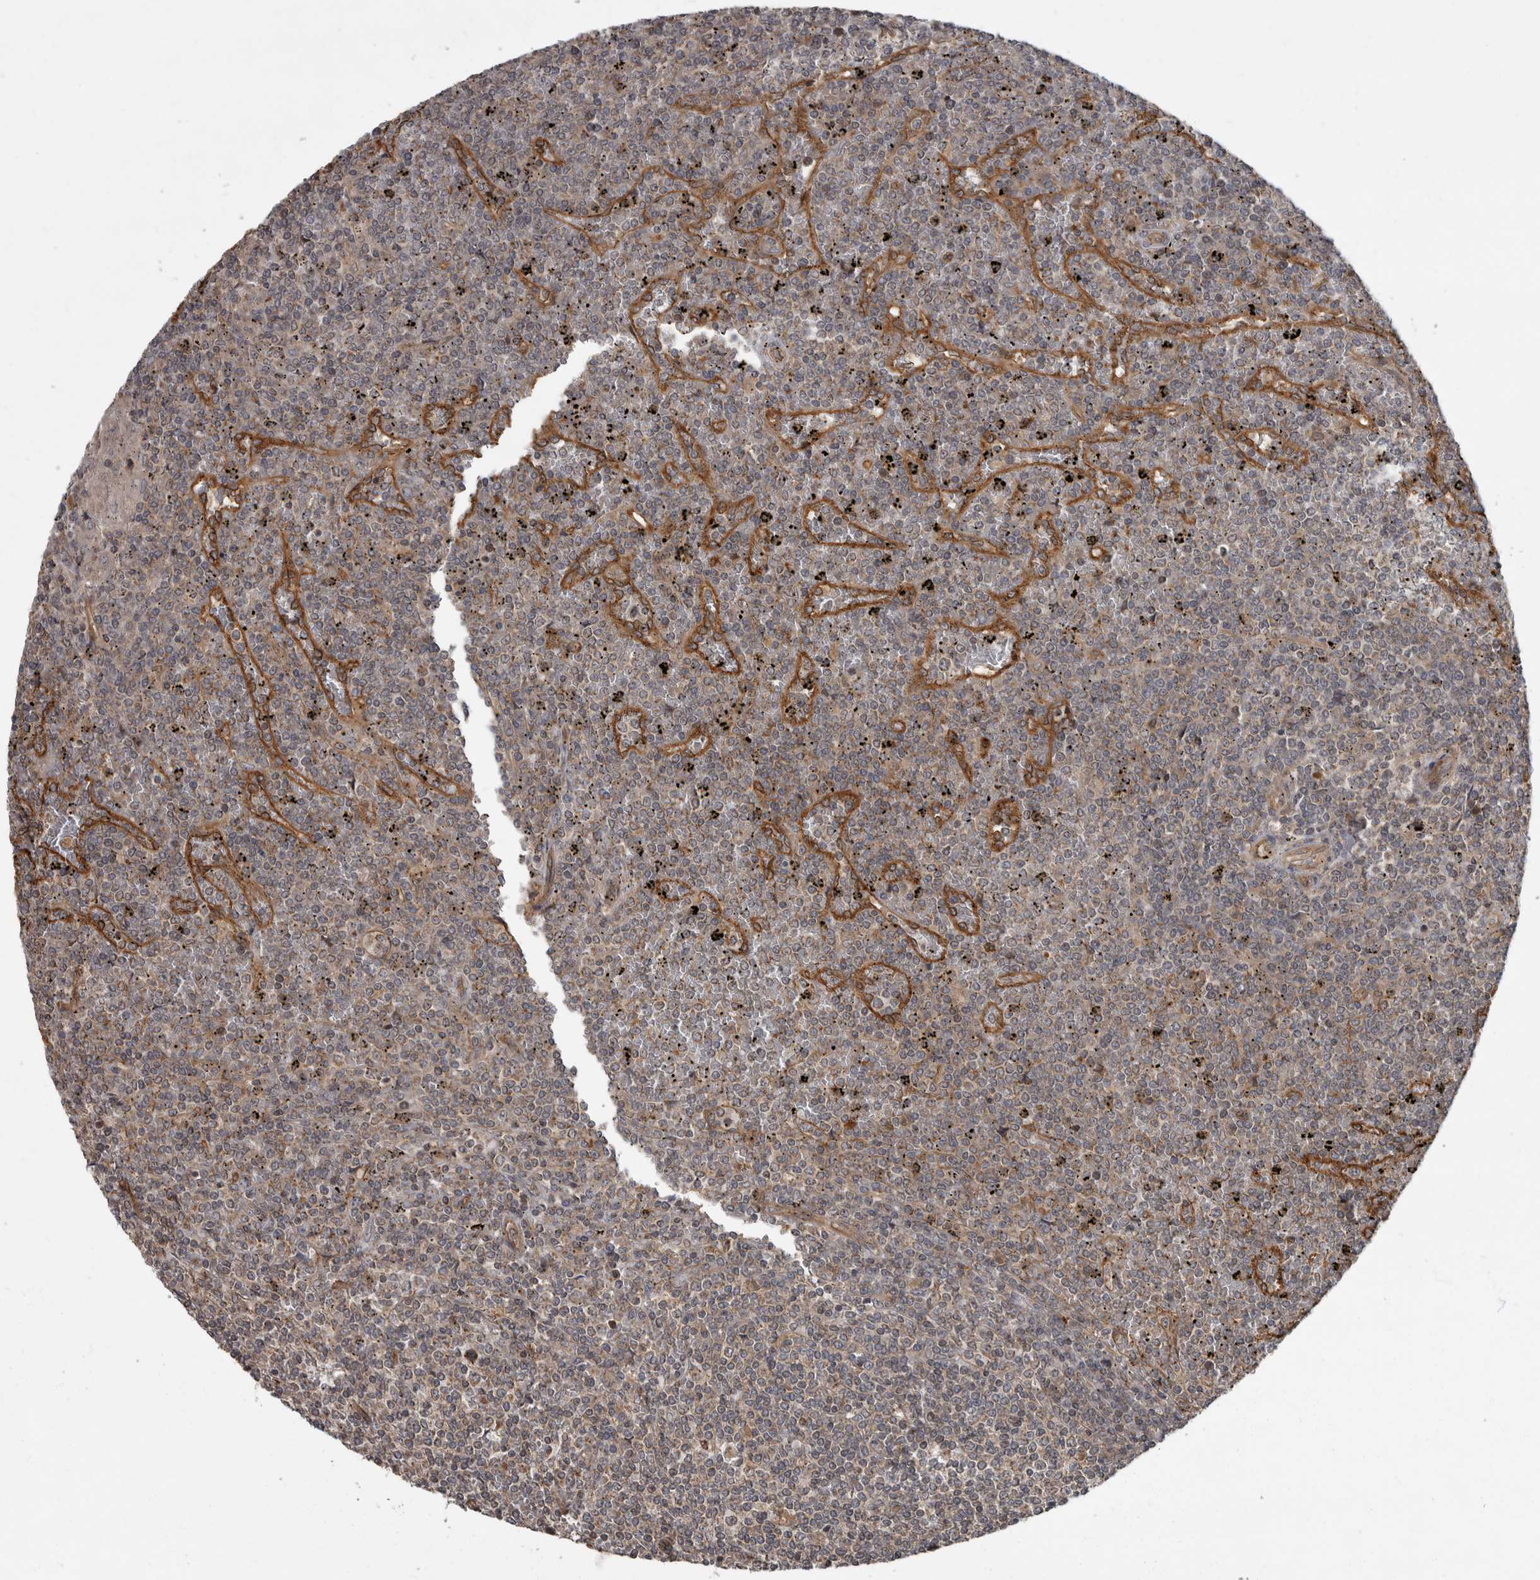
{"staining": {"intensity": "negative", "quantity": "none", "location": "none"}, "tissue": "lymphoma", "cell_type": "Tumor cells", "image_type": "cancer", "snomed": [{"axis": "morphology", "description": "Malignant lymphoma, non-Hodgkin's type, Low grade"}, {"axis": "topography", "description": "Spleen"}], "caption": "Immunohistochemistry of low-grade malignant lymphoma, non-Hodgkin's type reveals no staining in tumor cells.", "gene": "VEGFD", "patient": {"sex": "female", "age": 19}}